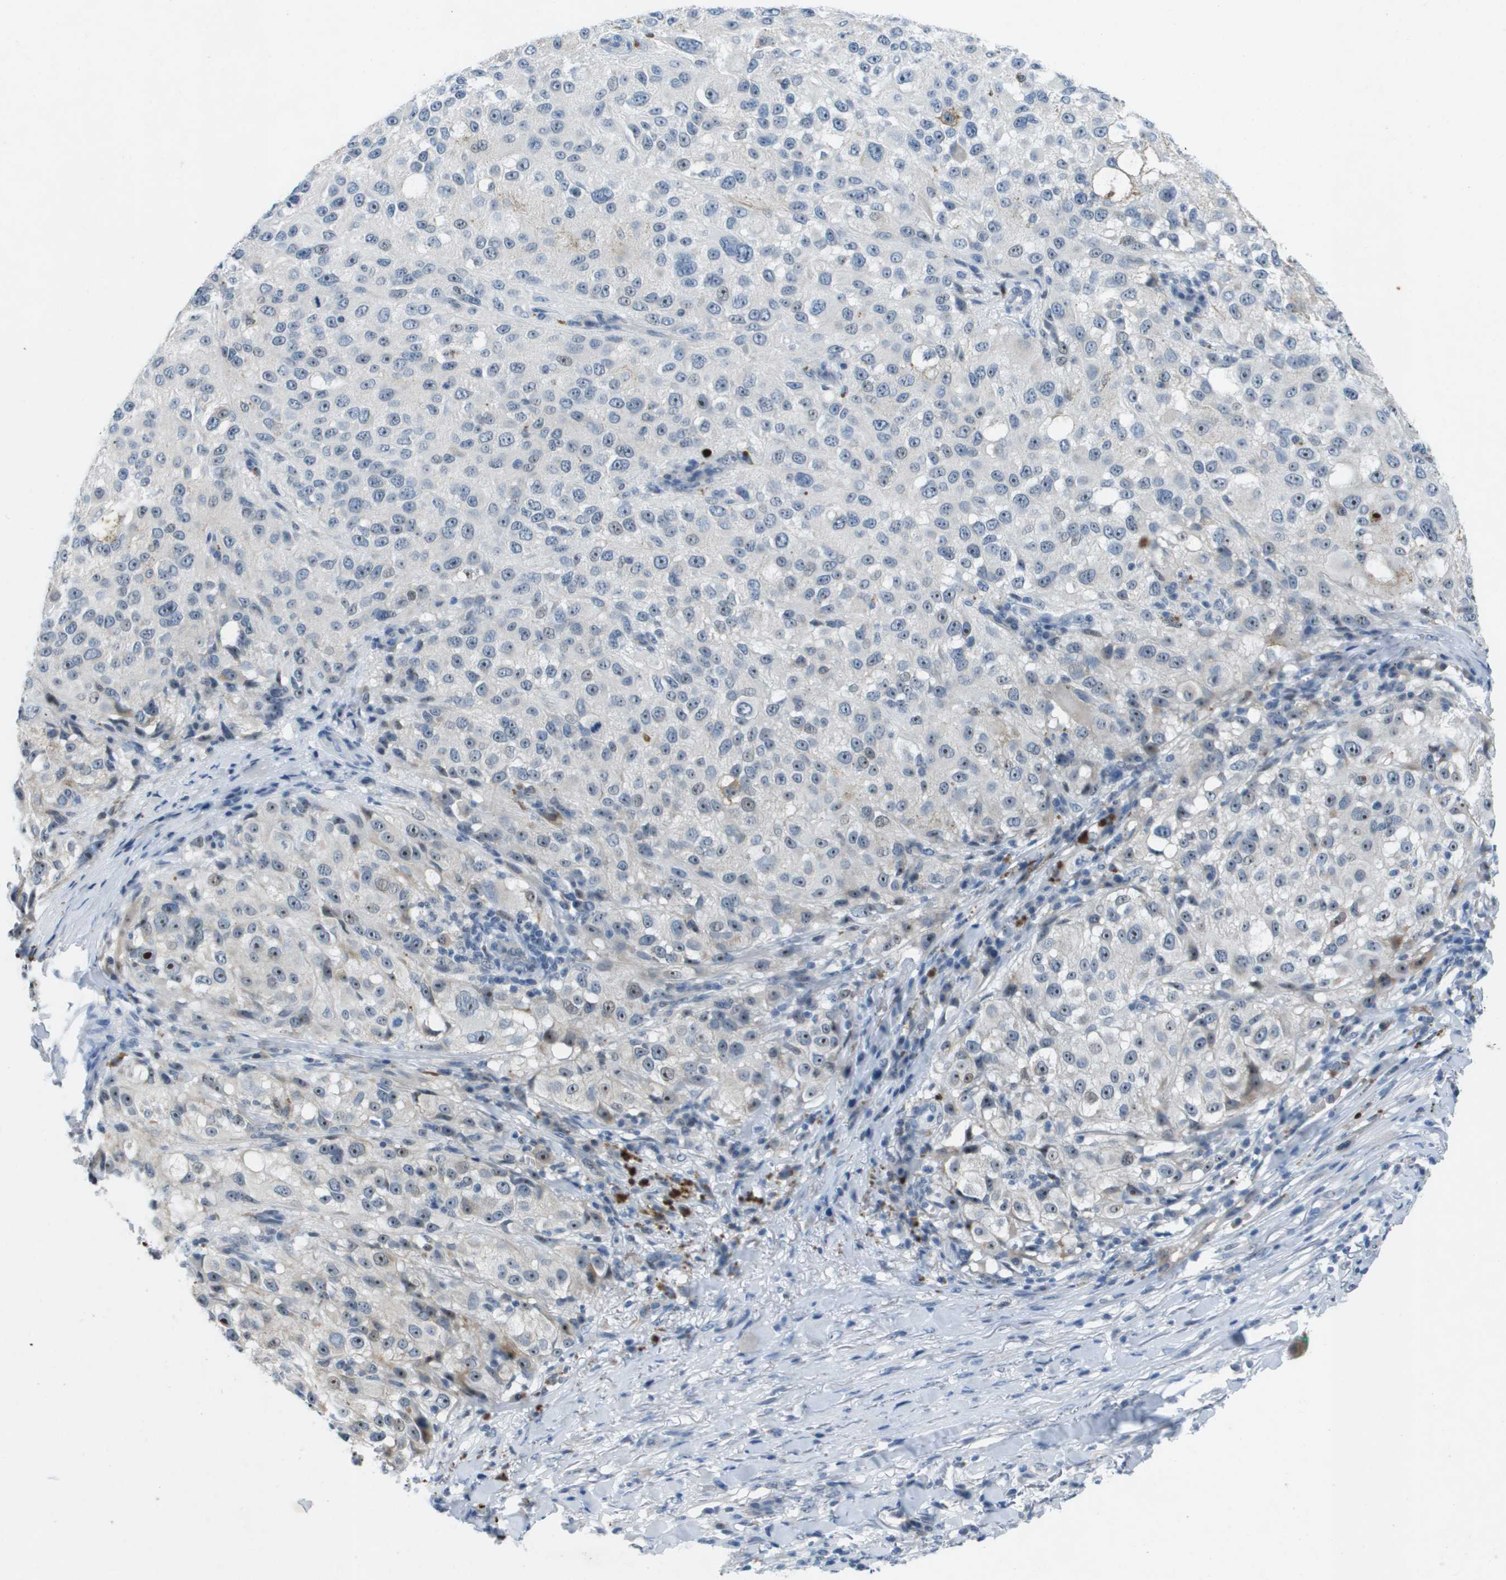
{"staining": {"intensity": "weak", "quantity": "<25%", "location": "nuclear"}, "tissue": "melanoma", "cell_type": "Tumor cells", "image_type": "cancer", "snomed": [{"axis": "morphology", "description": "Necrosis, NOS"}, {"axis": "morphology", "description": "Malignant melanoma, NOS"}, {"axis": "topography", "description": "Skin"}], "caption": "DAB (3,3'-diaminobenzidine) immunohistochemical staining of human malignant melanoma demonstrates no significant expression in tumor cells.", "gene": "ITGA6", "patient": {"sex": "female", "age": 87}}